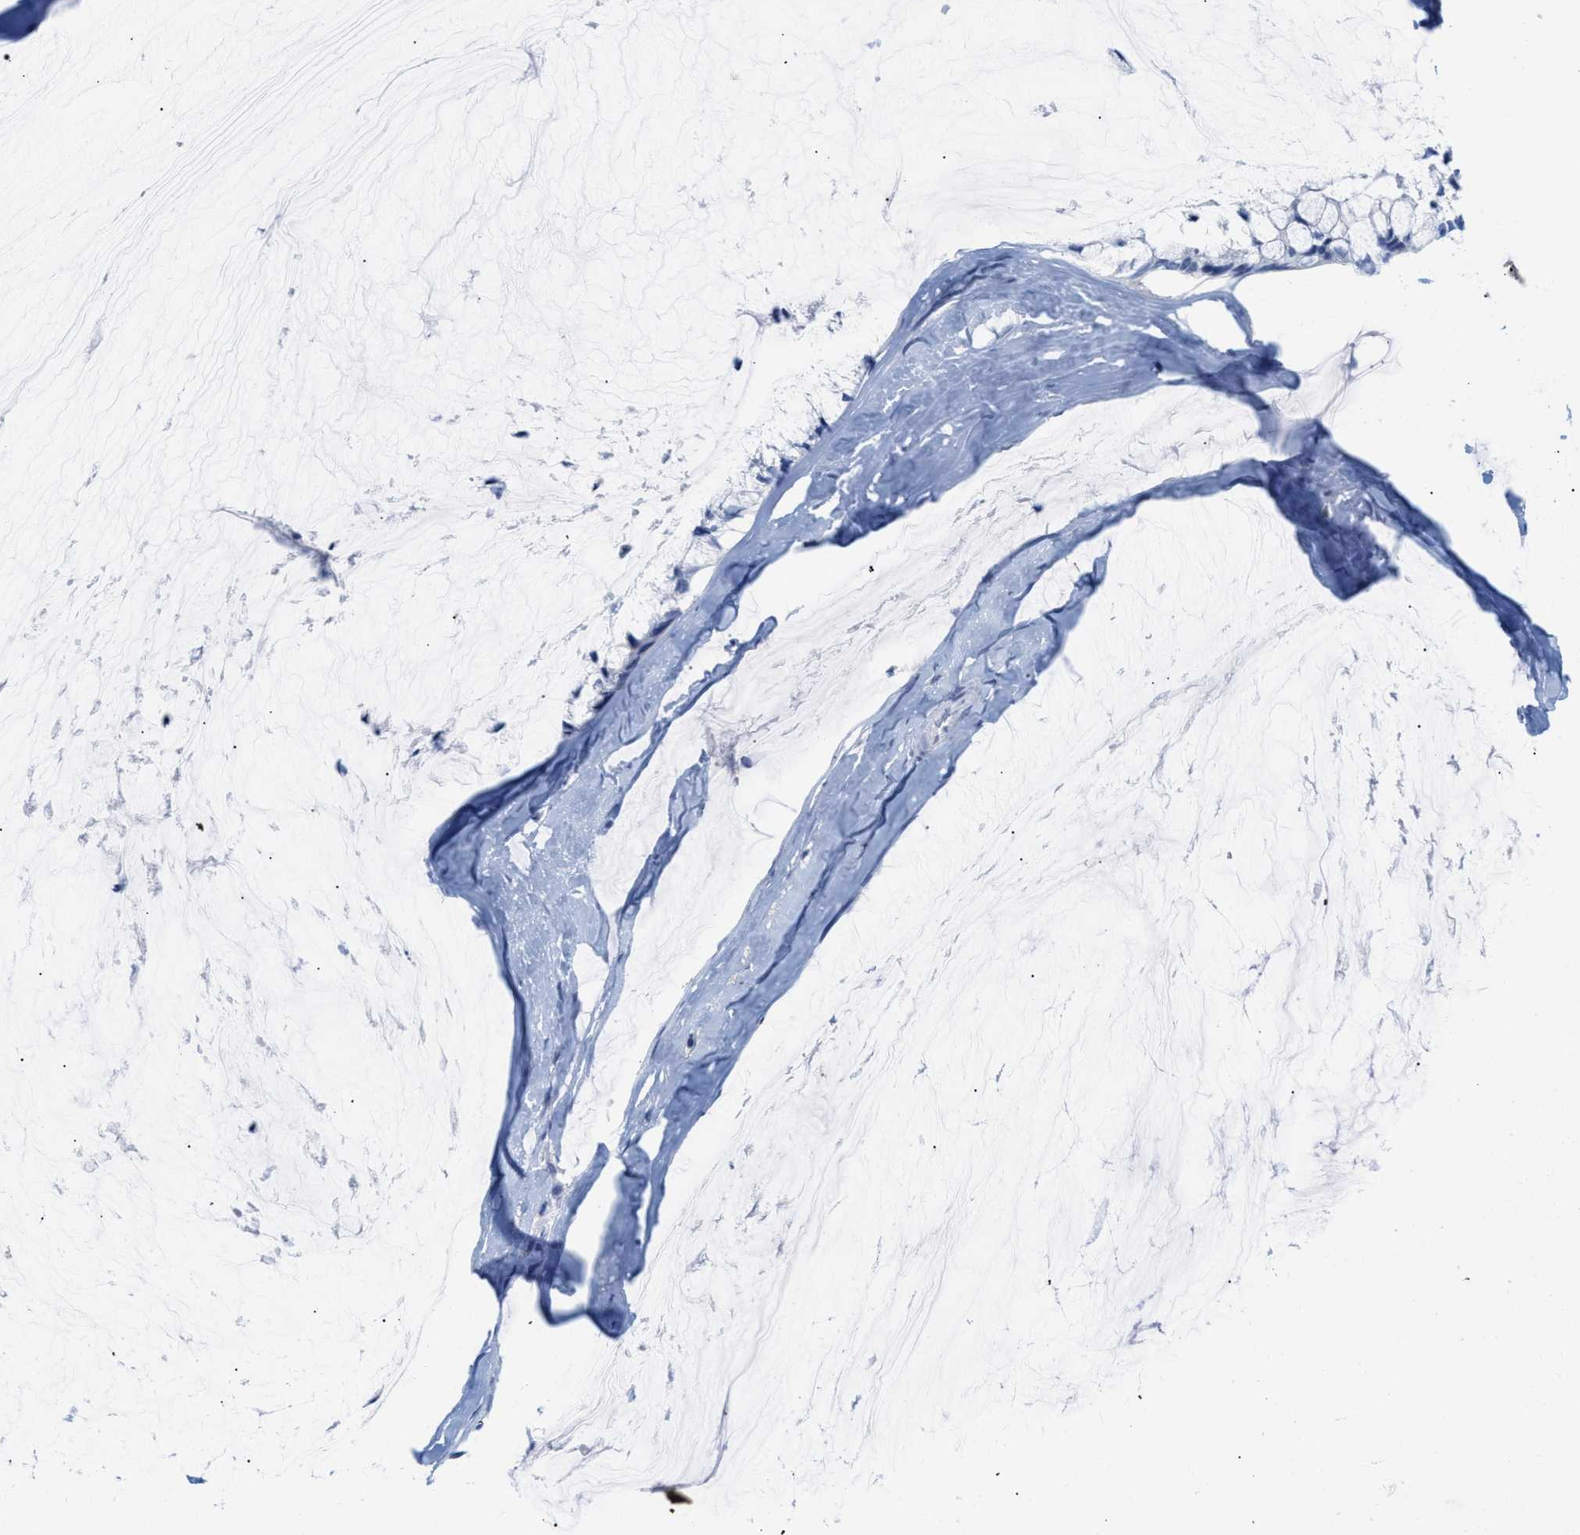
{"staining": {"intensity": "negative", "quantity": "none", "location": "none"}, "tissue": "ovarian cancer", "cell_type": "Tumor cells", "image_type": "cancer", "snomed": [{"axis": "morphology", "description": "Cystadenocarcinoma, mucinous, NOS"}, {"axis": "topography", "description": "Ovary"}], "caption": "This is a histopathology image of immunohistochemistry staining of ovarian cancer (mucinous cystadenocarcinoma), which shows no staining in tumor cells. (DAB (3,3'-diaminobenzidine) IHC visualized using brightfield microscopy, high magnification).", "gene": "IL16", "patient": {"sex": "female", "age": 39}}